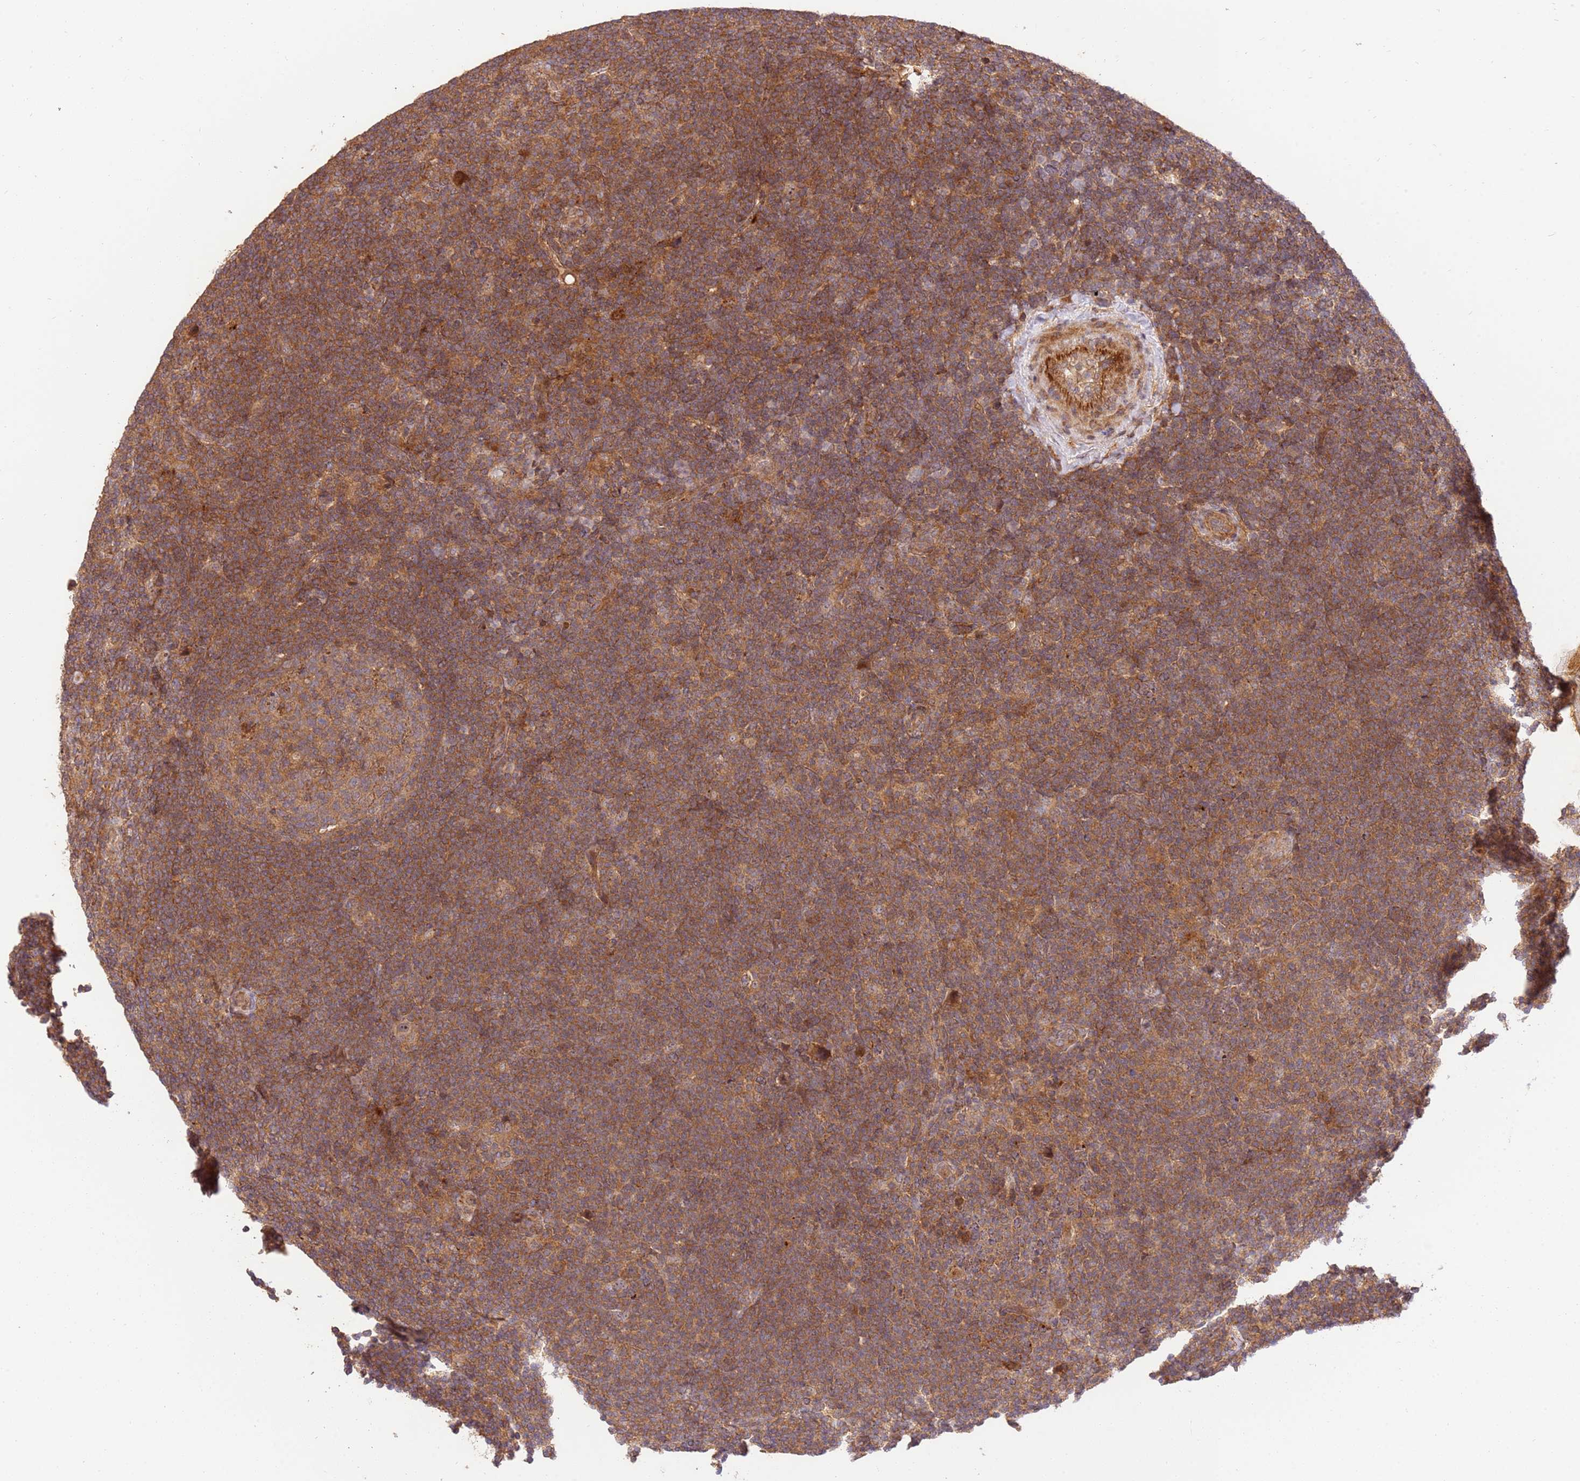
{"staining": {"intensity": "weak", "quantity": ">75%", "location": "cytoplasmic/membranous"}, "tissue": "lymphoma", "cell_type": "Tumor cells", "image_type": "cancer", "snomed": [{"axis": "morphology", "description": "Hodgkin's disease, NOS"}, {"axis": "topography", "description": "Lymph node"}], "caption": "Immunohistochemical staining of human Hodgkin's disease displays low levels of weak cytoplasmic/membranous staining in about >75% of tumor cells. Nuclei are stained in blue.", "gene": "GAREM1", "patient": {"sex": "female", "age": 57}}